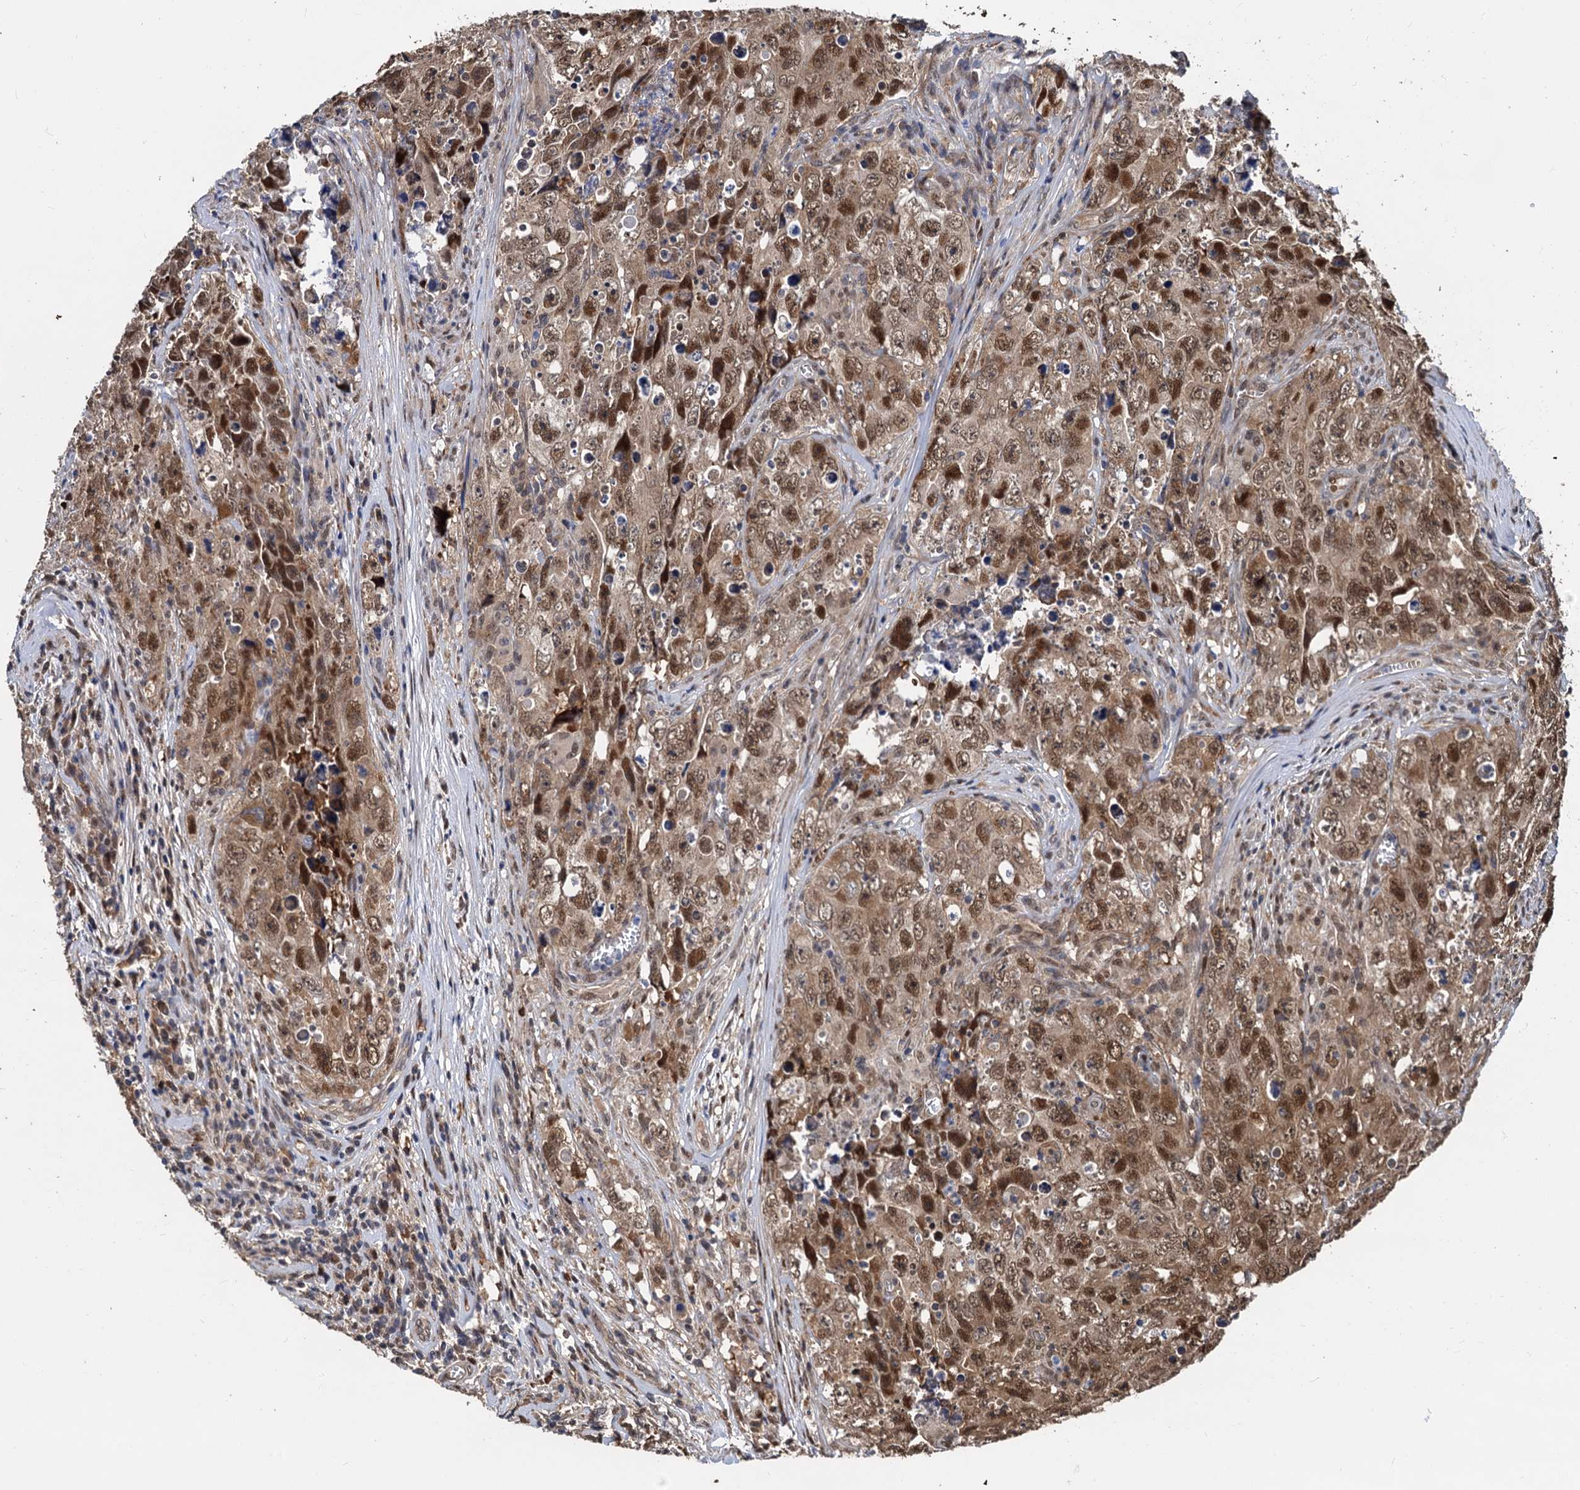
{"staining": {"intensity": "moderate", "quantity": ">75%", "location": "nuclear"}, "tissue": "testis cancer", "cell_type": "Tumor cells", "image_type": "cancer", "snomed": [{"axis": "morphology", "description": "Seminoma, NOS"}, {"axis": "morphology", "description": "Carcinoma, Embryonal, NOS"}, {"axis": "topography", "description": "Testis"}], "caption": "Protein staining shows moderate nuclear staining in about >75% of tumor cells in testis seminoma.", "gene": "PSMD4", "patient": {"sex": "male", "age": 43}}